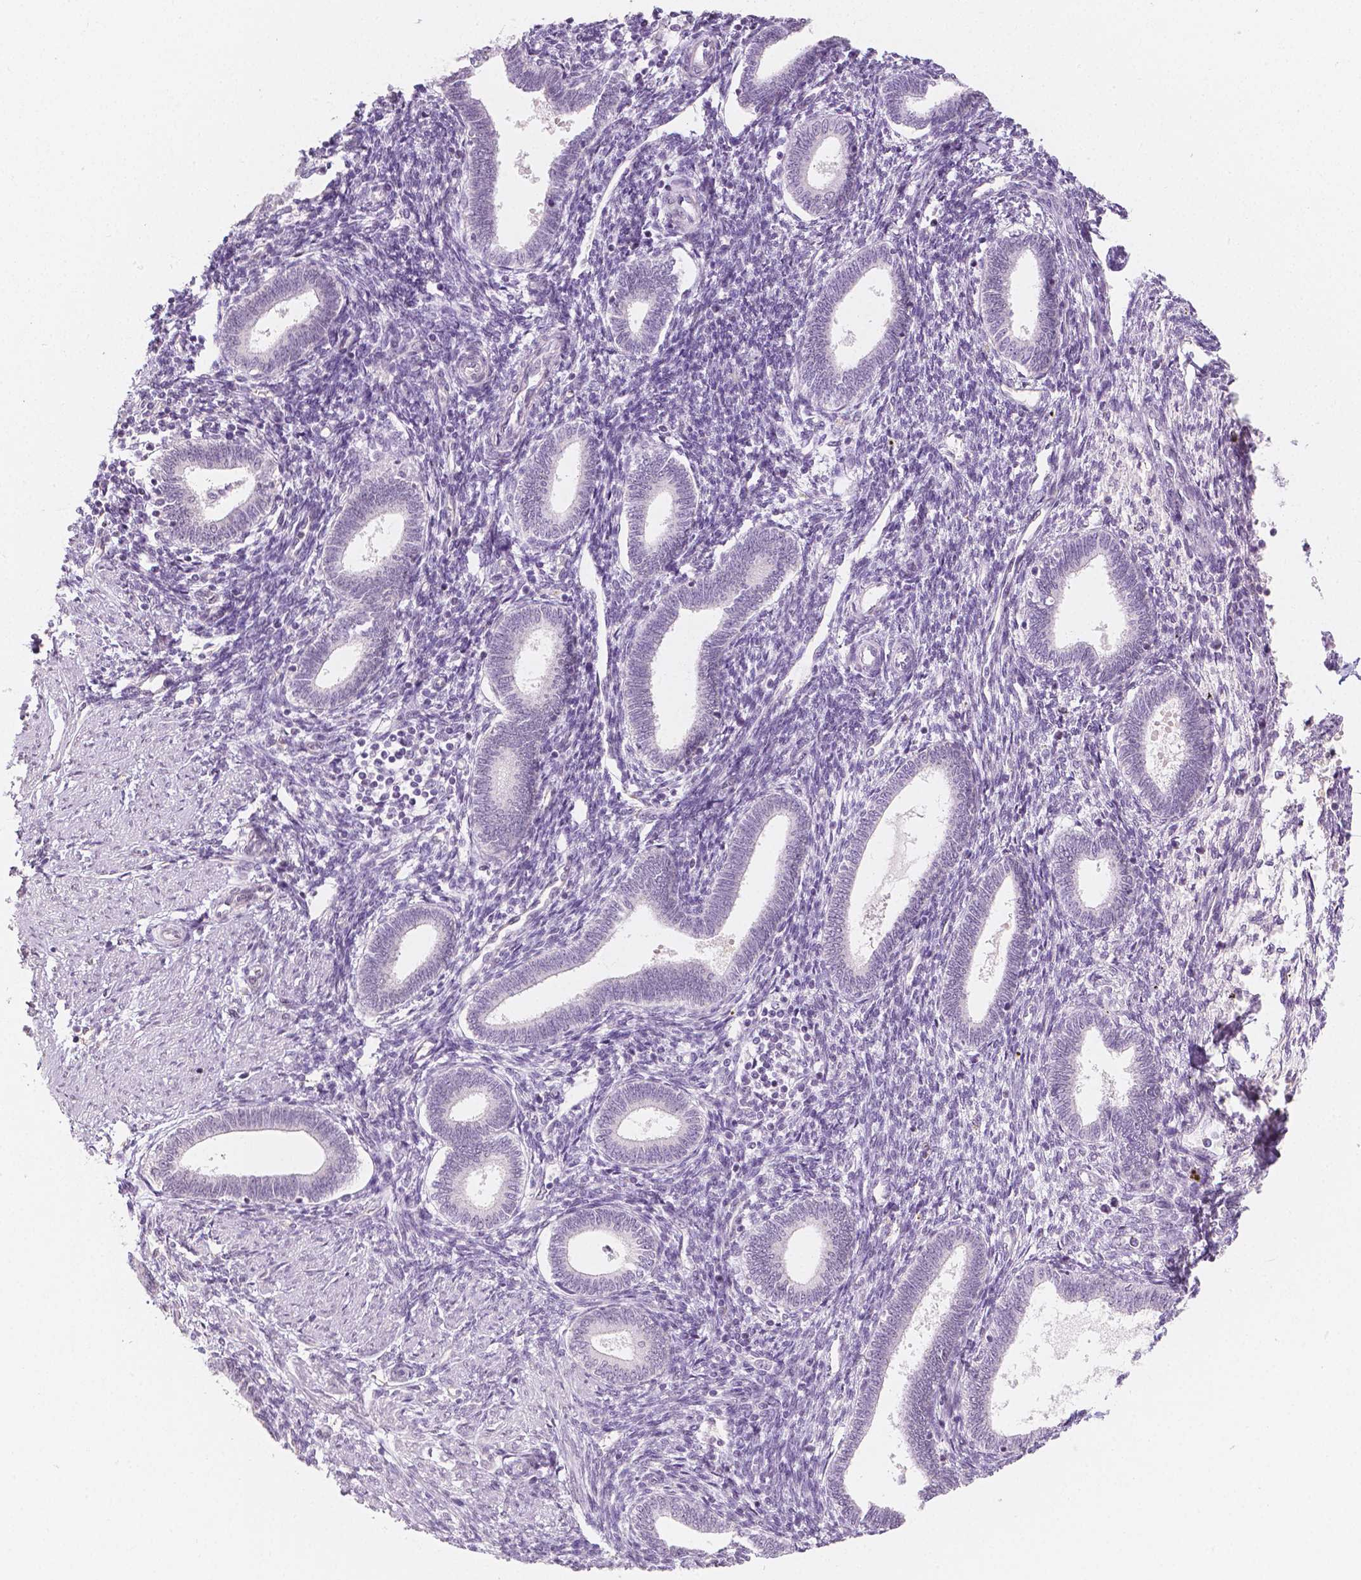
{"staining": {"intensity": "negative", "quantity": "none", "location": "none"}, "tissue": "endometrium", "cell_type": "Cells in endometrial stroma", "image_type": "normal", "snomed": [{"axis": "morphology", "description": "Normal tissue, NOS"}, {"axis": "topography", "description": "Endometrium"}], "caption": "This photomicrograph is of unremarkable endometrium stained with IHC to label a protein in brown with the nuclei are counter-stained blue. There is no staining in cells in endometrial stroma. (Brightfield microscopy of DAB IHC at high magnification).", "gene": "KDM5B", "patient": {"sex": "female", "age": 42}}